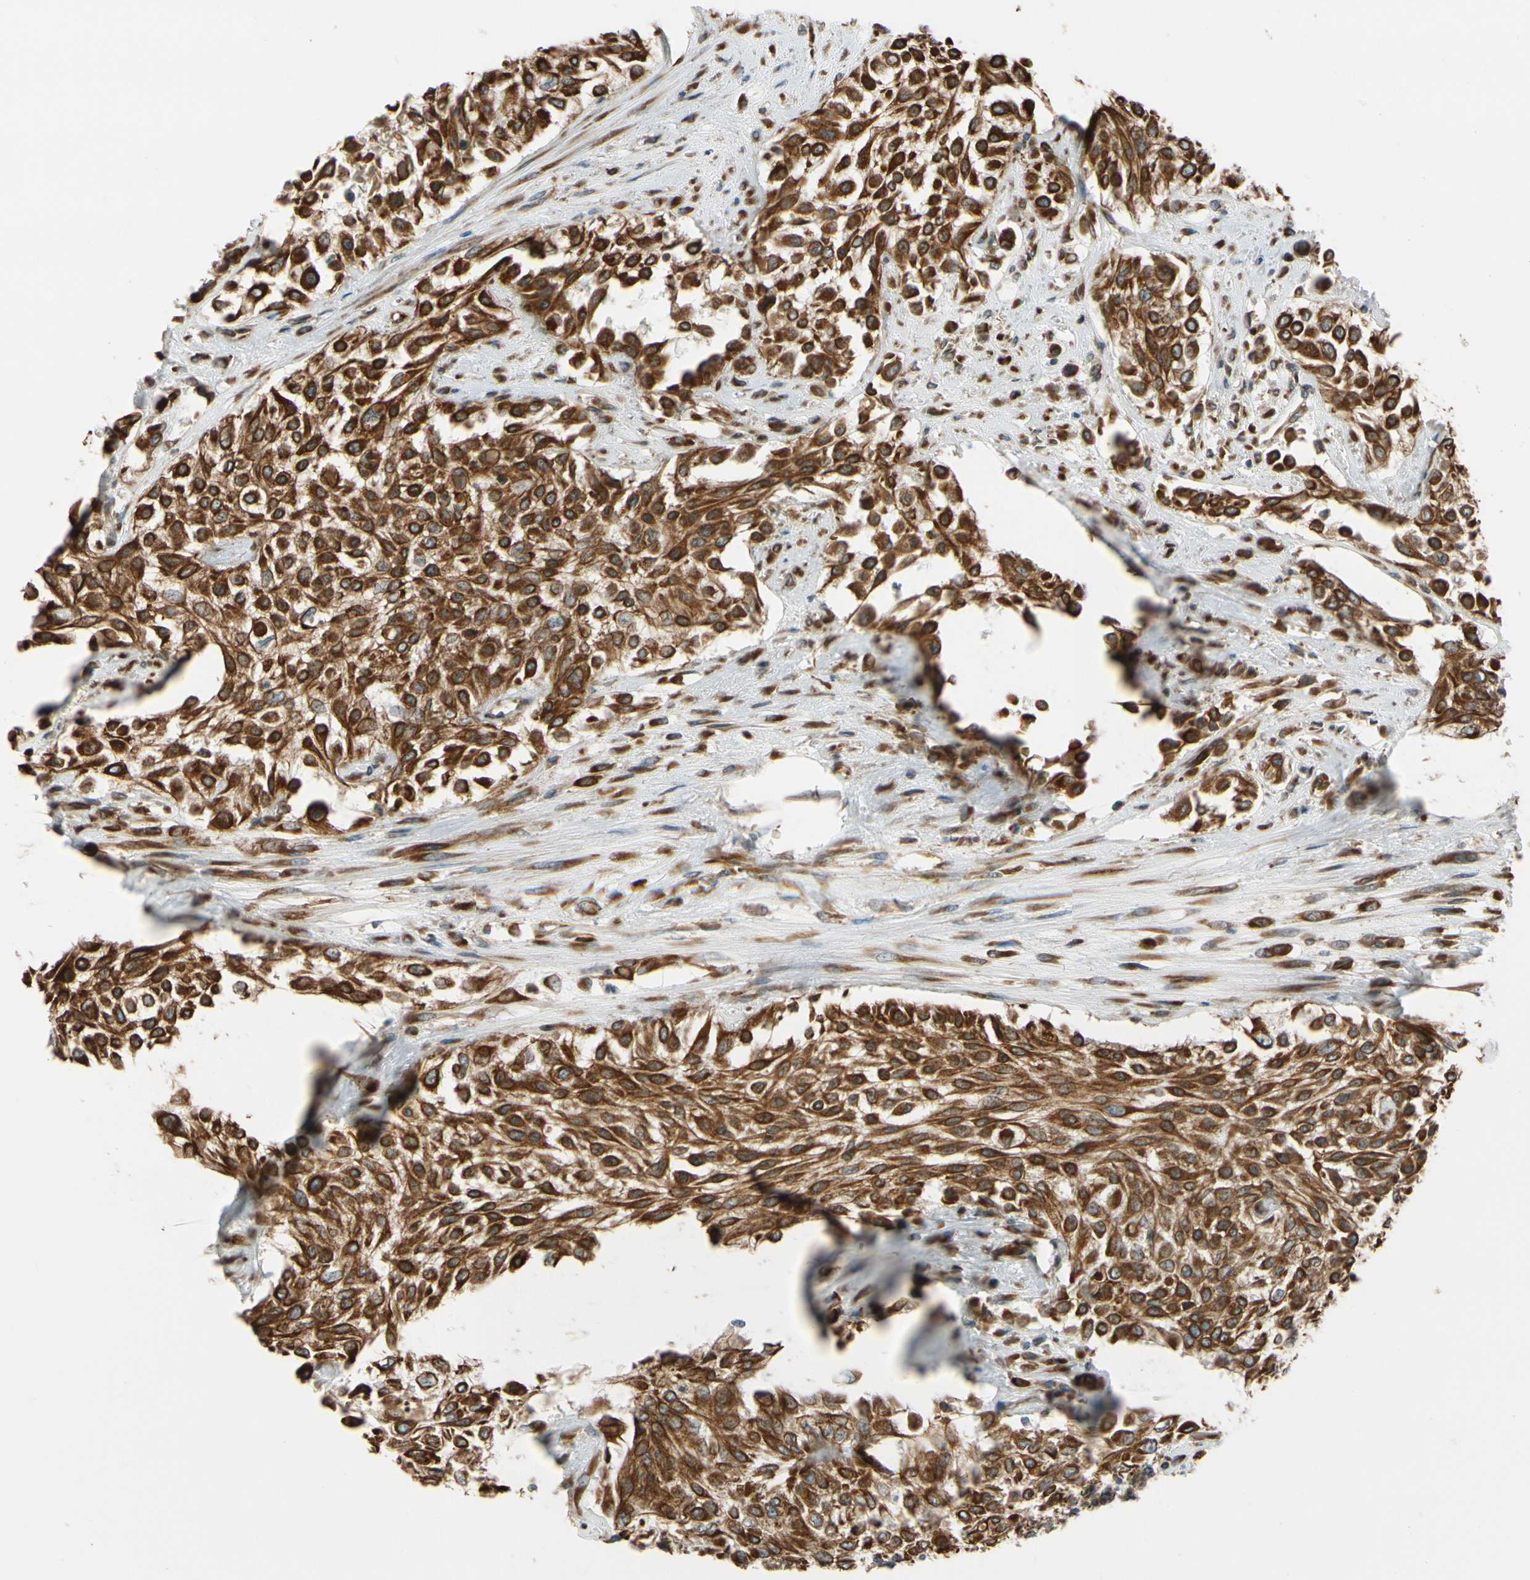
{"staining": {"intensity": "strong", "quantity": ">75%", "location": "cytoplasmic/membranous"}, "tissue": "urothelial cancer", "cell_type": "Tumor cells", "image_type": "cancer", "snomed": [{"axis": "morphology", "description": "Urothelial carcinoma, High grade"}, {"axis": "topography", "description": "Urinary bladder"}], "caption": "Urothelial carcinoma (high-grade) stained with immunohistochemistry demonstrates strong cytoplasmic/membranous expression in about >75% of tumor cells.", "gene": "RPN2", "patient": {"sex": "male", "age": 57}}